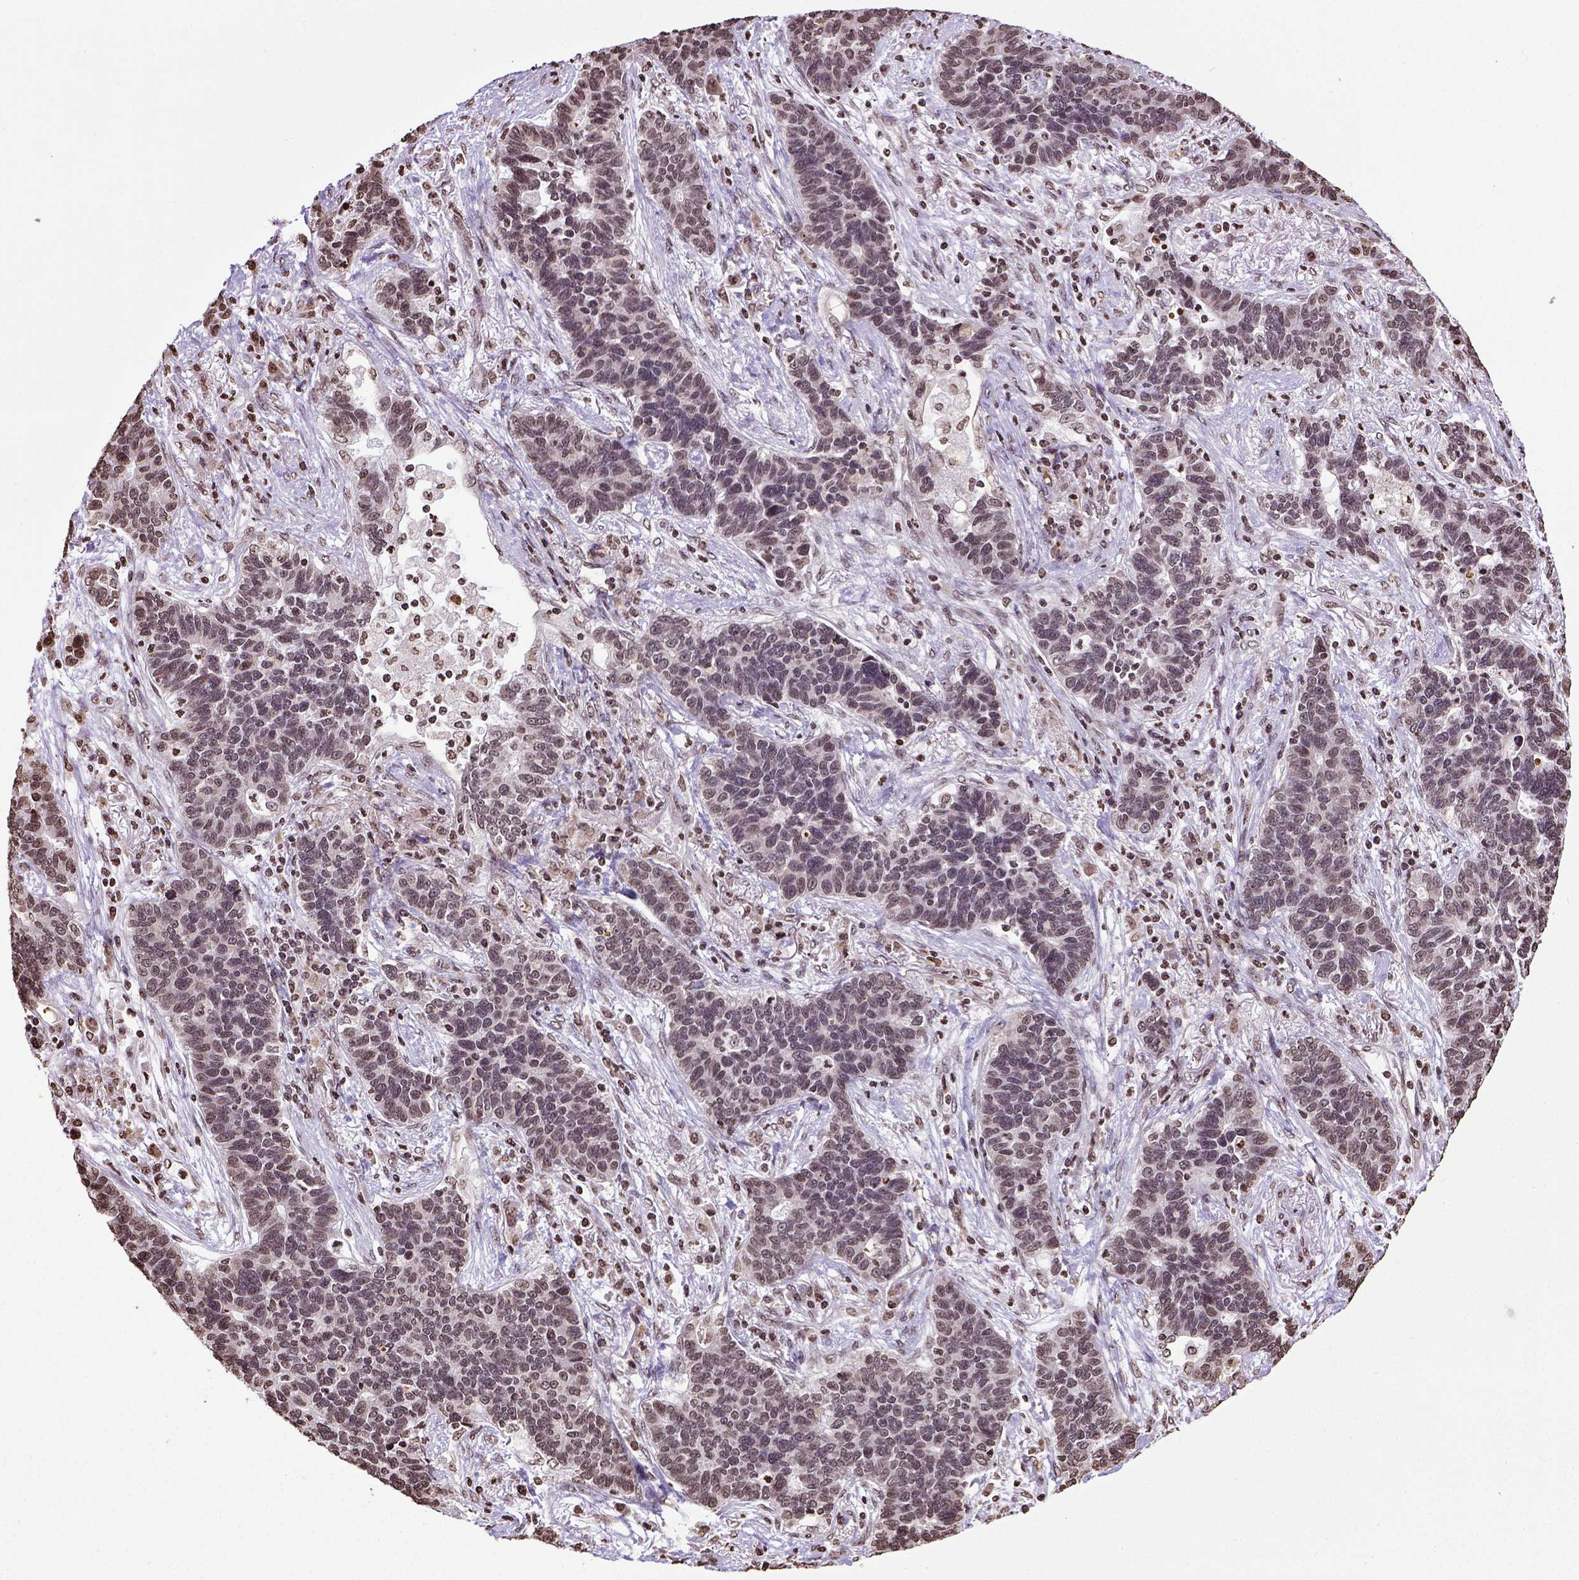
{"staining": {"intensity": "weak", "quantity": "25%-75%", "location": "nuclear"}, "tissue": "lung cancer", "cell_type": "Tumor cells", "image_type": "cancer", "snomed": [{"axis": "morphology", "description": "Adenocarcinoma, NOS"}, {"axis": "topography", "description": "Lung"}], "caption": "The photomicrograph reveals immunohistochemical staining of lung cancer (adenocarcinoma). There is weak nuclear expression is present in approximately 25%-75% of tumor cells.", "gene": "ZNF75D", "patient": {"sex": "female", "age": 57}}